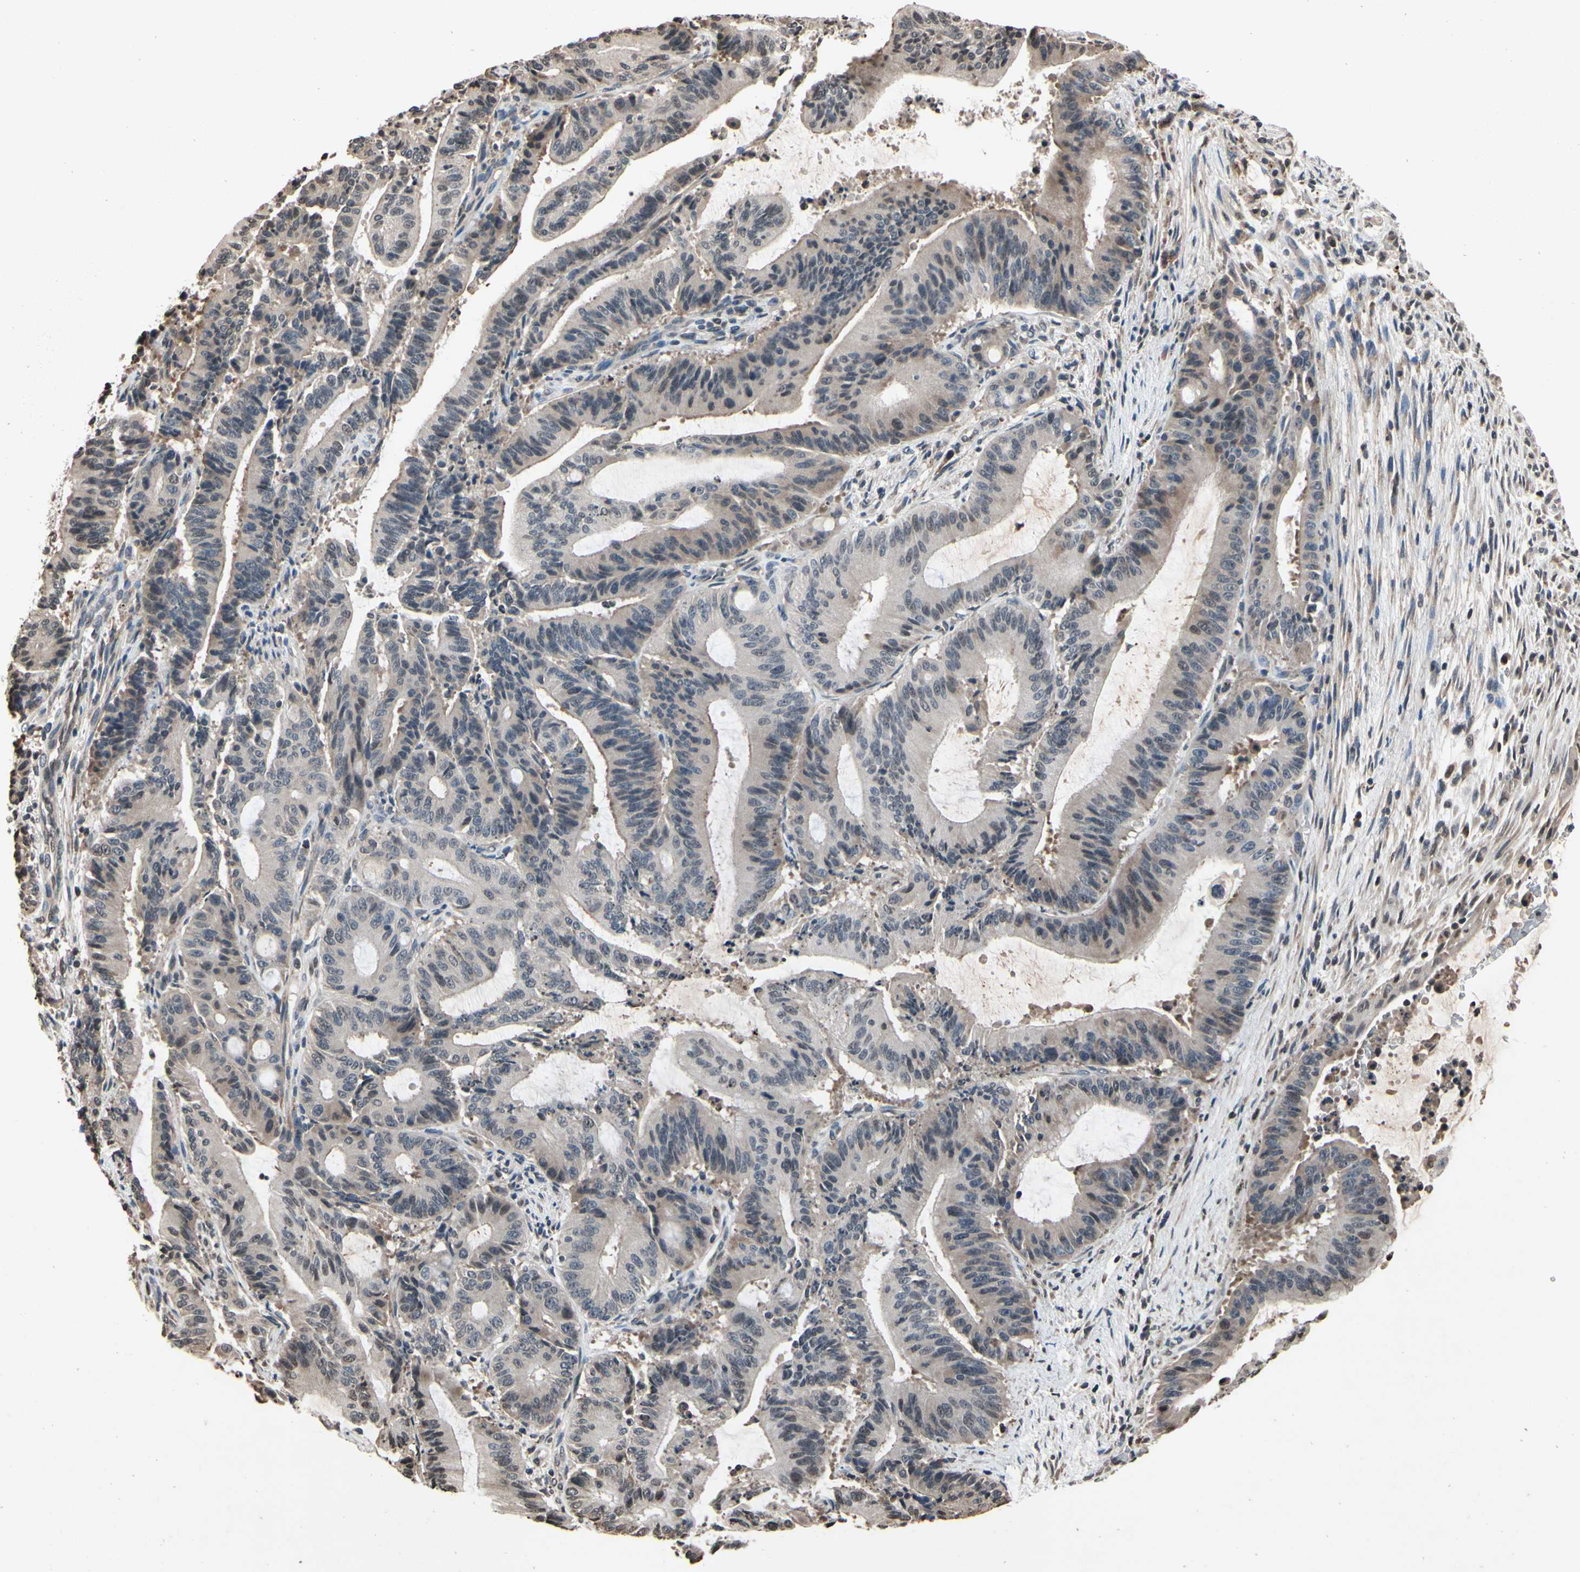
{"staining": {"intensity": "weak", "quantity": "25%-75%", "location": "cytoplasmic/membranous"}, "tissue": "liver cancer", "cell_type": "Tumor cells", "image_type": "cancer", "snomed": [{"axis": "morphology", "description": "Cholangiocarcinoma"}, {"axis": "topography", "description": "Liver"}], "caption": "Immunohistochemical staining of human liver cancer exhibits low levels of weak cytoplasmic/membranous protein expression in approximately 25%-75% of tumor cells.", "gene": "HIPK2", "patient": {"sex": "female", "age": 73}}